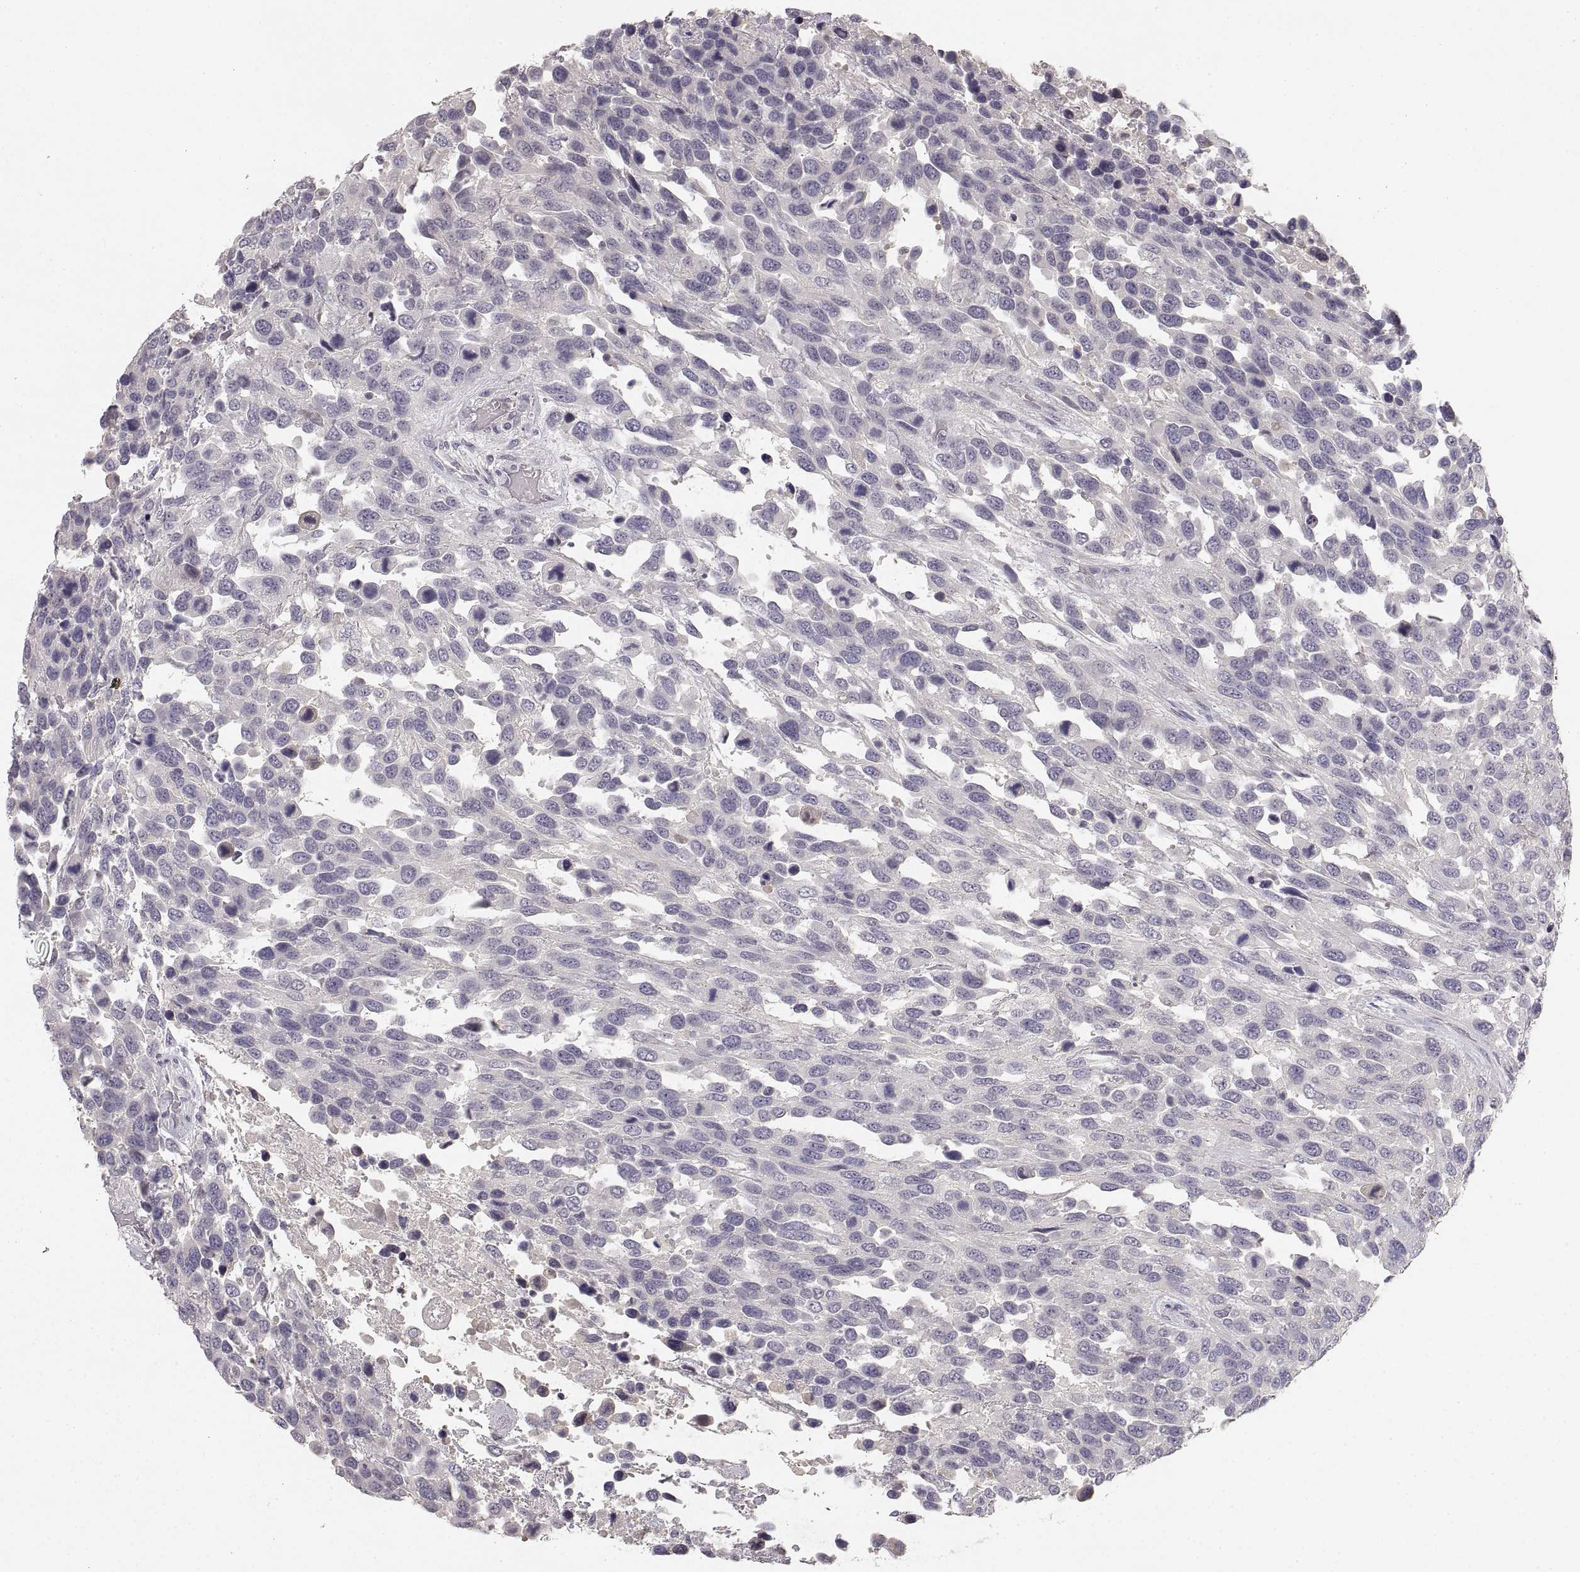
{"staining": {"intensity": "negative", "quantity": "none", "location": "none"}, "tissue": "urothelial cancer", "cell_type": "Tumor cells", "image_type": "cancer", "snomed": [{"axis": "morphology", "description": "Urothelial carcinoma, High grade"}, {"axis": "topography", "description": "Urinary bladder"}], "caption": "Tumor cells show no significant protein positivity in urothelial cancer. (DAB (3,3'-diaminobenzidine) immunohistochemistry with hematoxylin counter stain).", "gene": "RUNDC3A", "patient": {"sex": "female", "age": 70}}